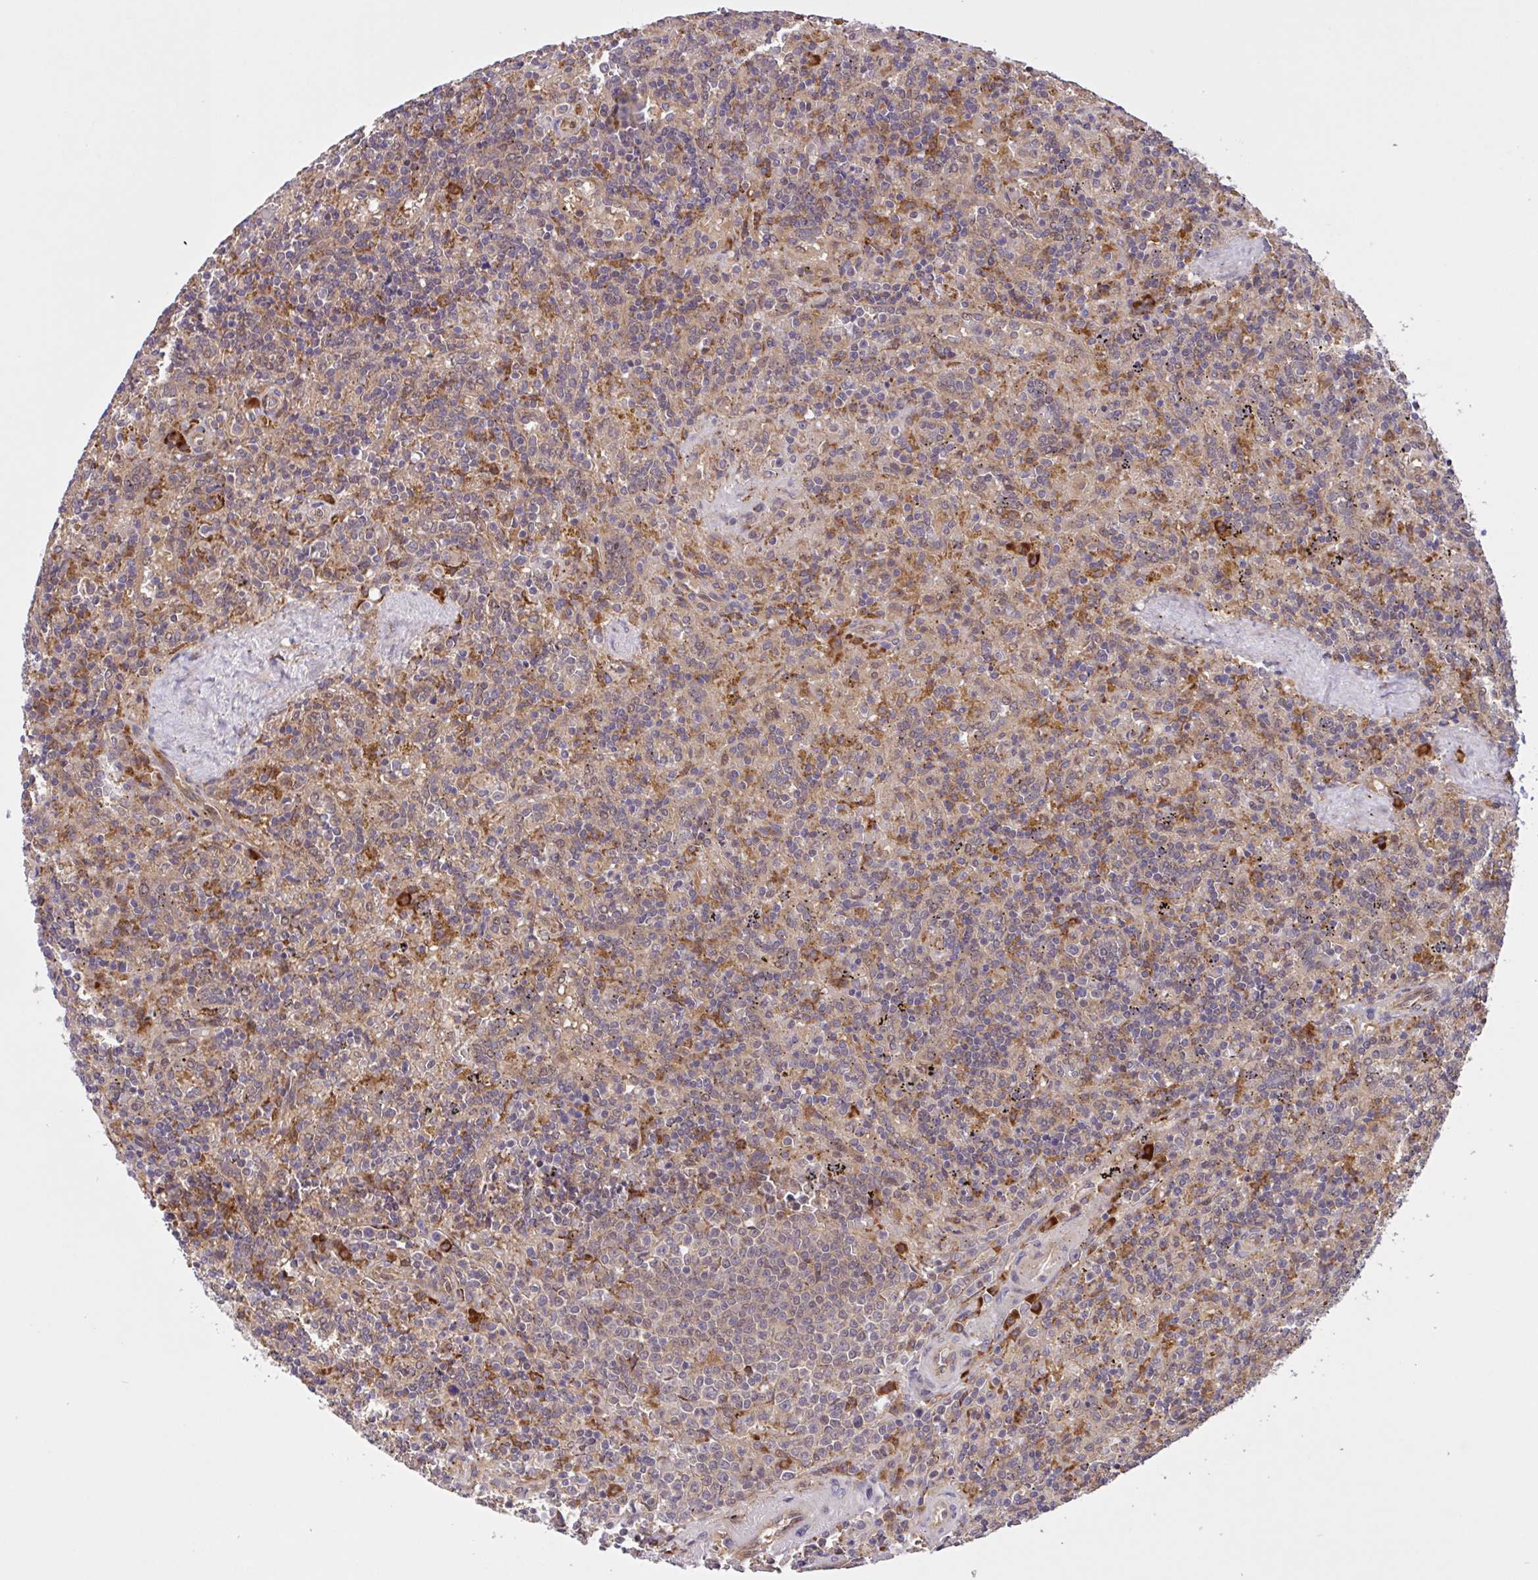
{"staining": {"intensity": "negative", "quantity": "none", "location": "none"}, "tissue": "lymphoma", "cell_type": "Tumor cells", "image_type": "cancer", "snomed": [{"axis": "morphology", "description": "Malignant lymphoma, non-Hodgkin's type, Low grade"}, {"axis": "topography", "description": "Spleen"}], "caption": "A micrograph of lymphoma stained for a protein reveals no brown staining in tumor cells. The staining is performed using DAB (3,3'-diaminobenzidine) brown chromogen with nuclei counter-stained in using hematoxylin.", "gene": "INTS10", "patient": {"sex": "male", "age": 67}}